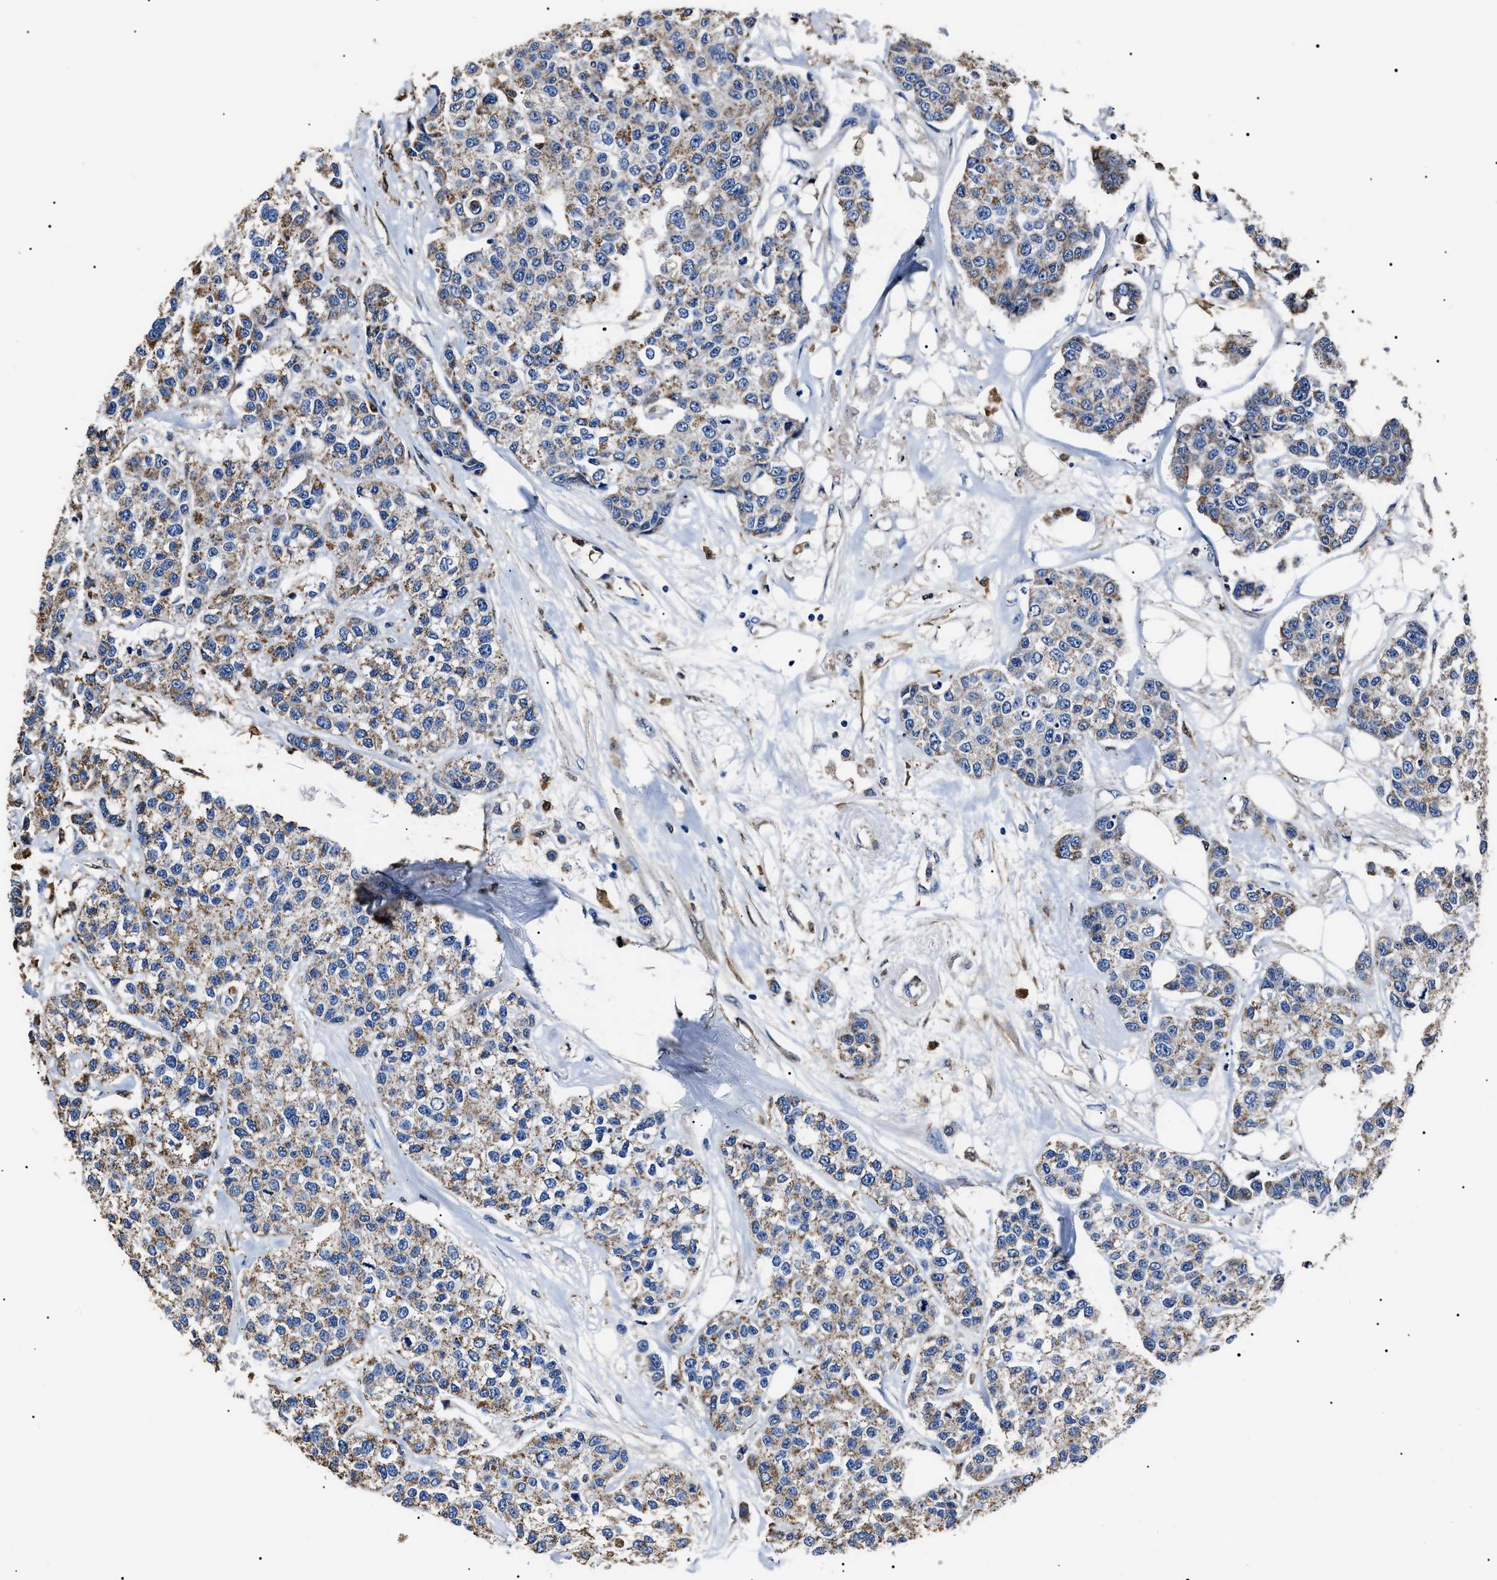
{"staining": {"intensity": "moderate", "quantity": "25%-75%", "location": "cytoplasmic/membranous"}, "tissue": "breast cancer", "cell_type": "Tumor cells", "image_type": "cancer", "snomed": [{"axis": "morphology", "description": "Duct carcinoma"}, {"axis": "topography", "description": "Breast"}], "caption": "Protein analysis of breast cancer (infiltrating ductal carcinoma) tissue exhibits moderate cytoplasmic/membranous staining in about 25%-75% of tumor cells.", "gene": "ALDH1A1", "patient": {"sex": "female", "age": 51}}